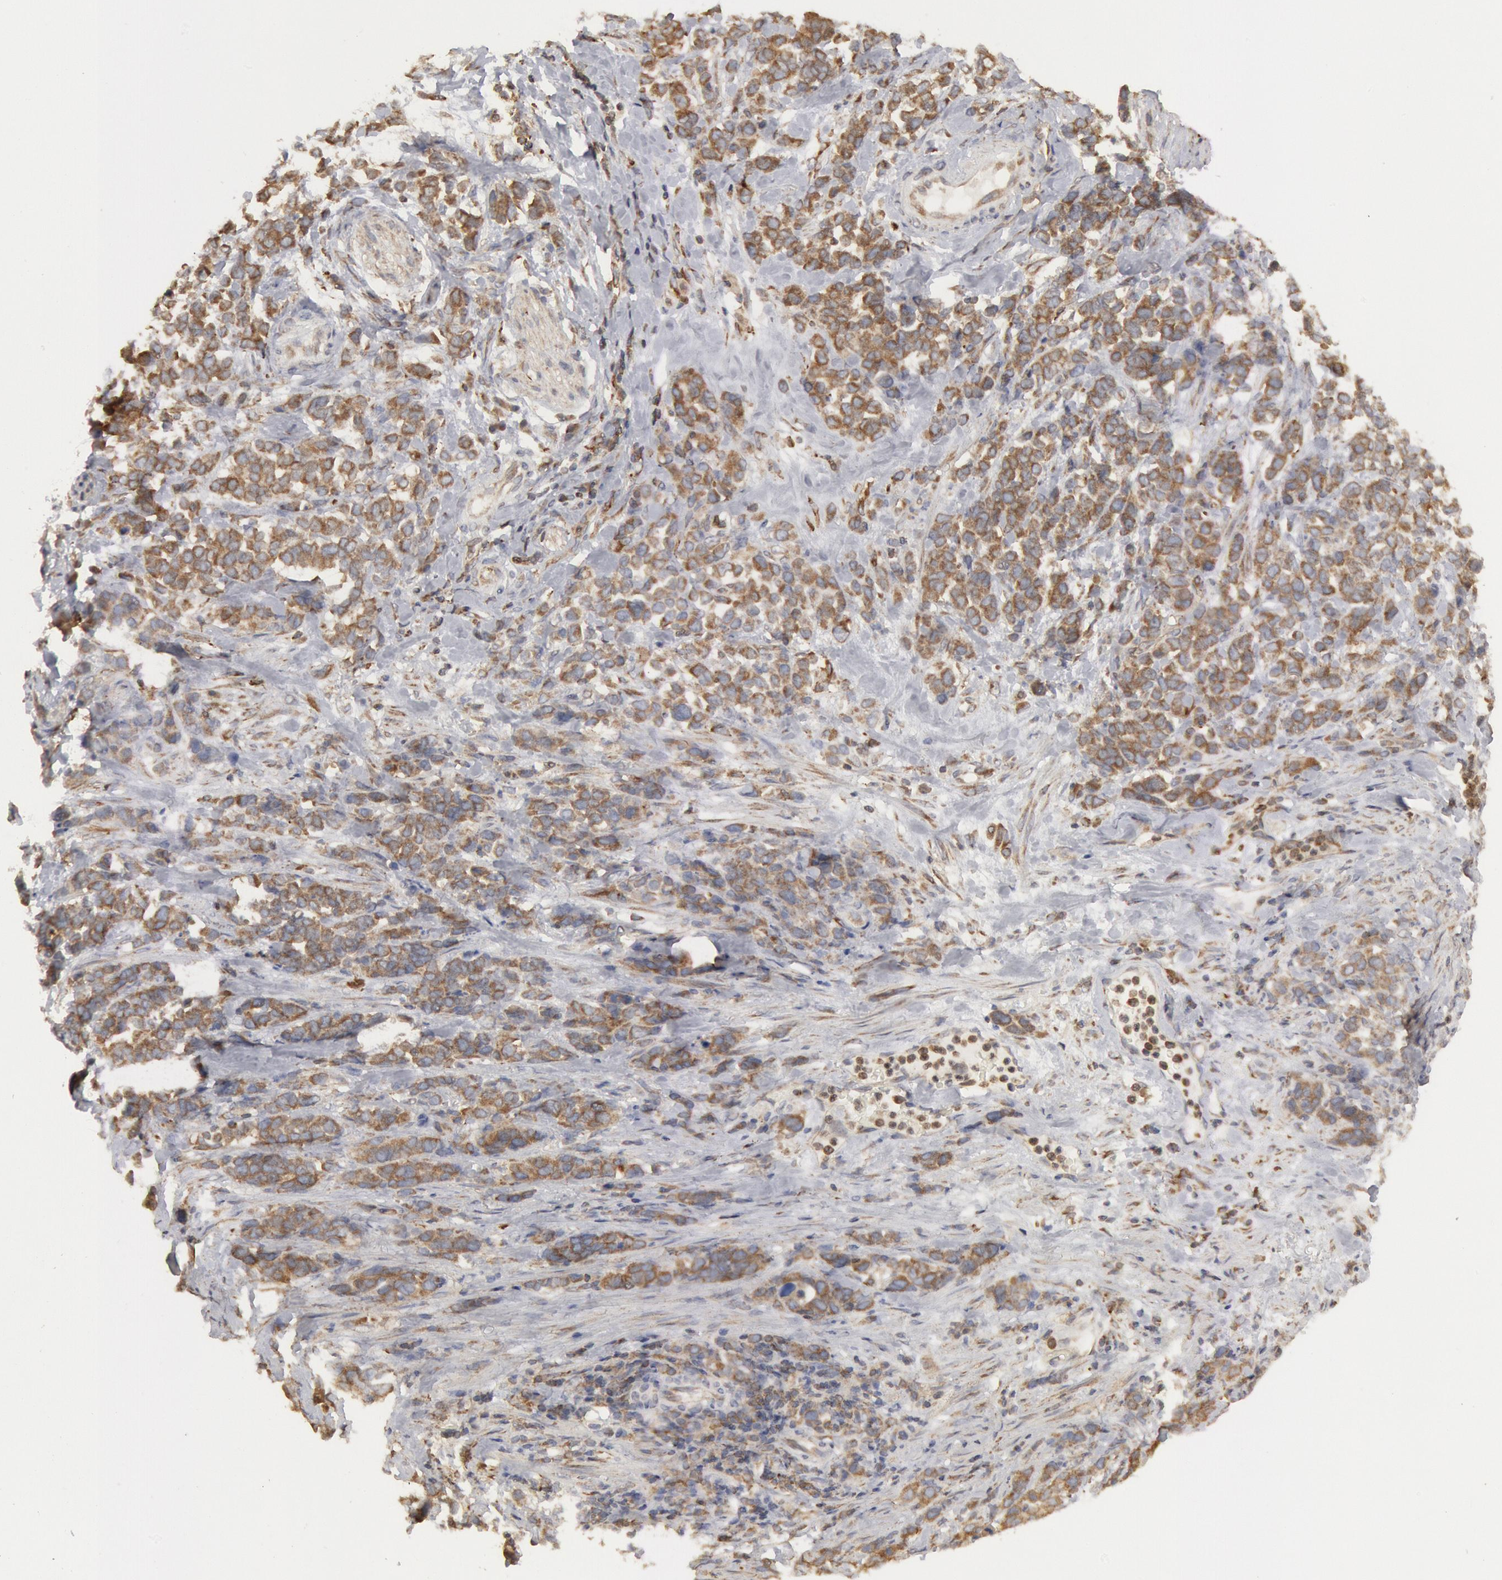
{"staining": {"intensity": "weak", "quantity": ">75%", "location": "cytoplasmic/membranous"}, "tissue": "stomach cancer", "cell_type": "Tumor cells", "image_type": "cancer", "snomed": [{"axis": "morphology", "description": "Adenocarcinoma, NOS"}, {"axis": "topography", "description": "Stomach, upper"}], "caption": "A high-resolution image shows IHC staining of stomach adenocarcinoma, which exhibits weak cytoplasmic/membranous staining in about >75% of tumor cells. Nuclei are stained in blue.", "gene": "OSBPL8", "patient": {"sex": "male", "age": 71}}